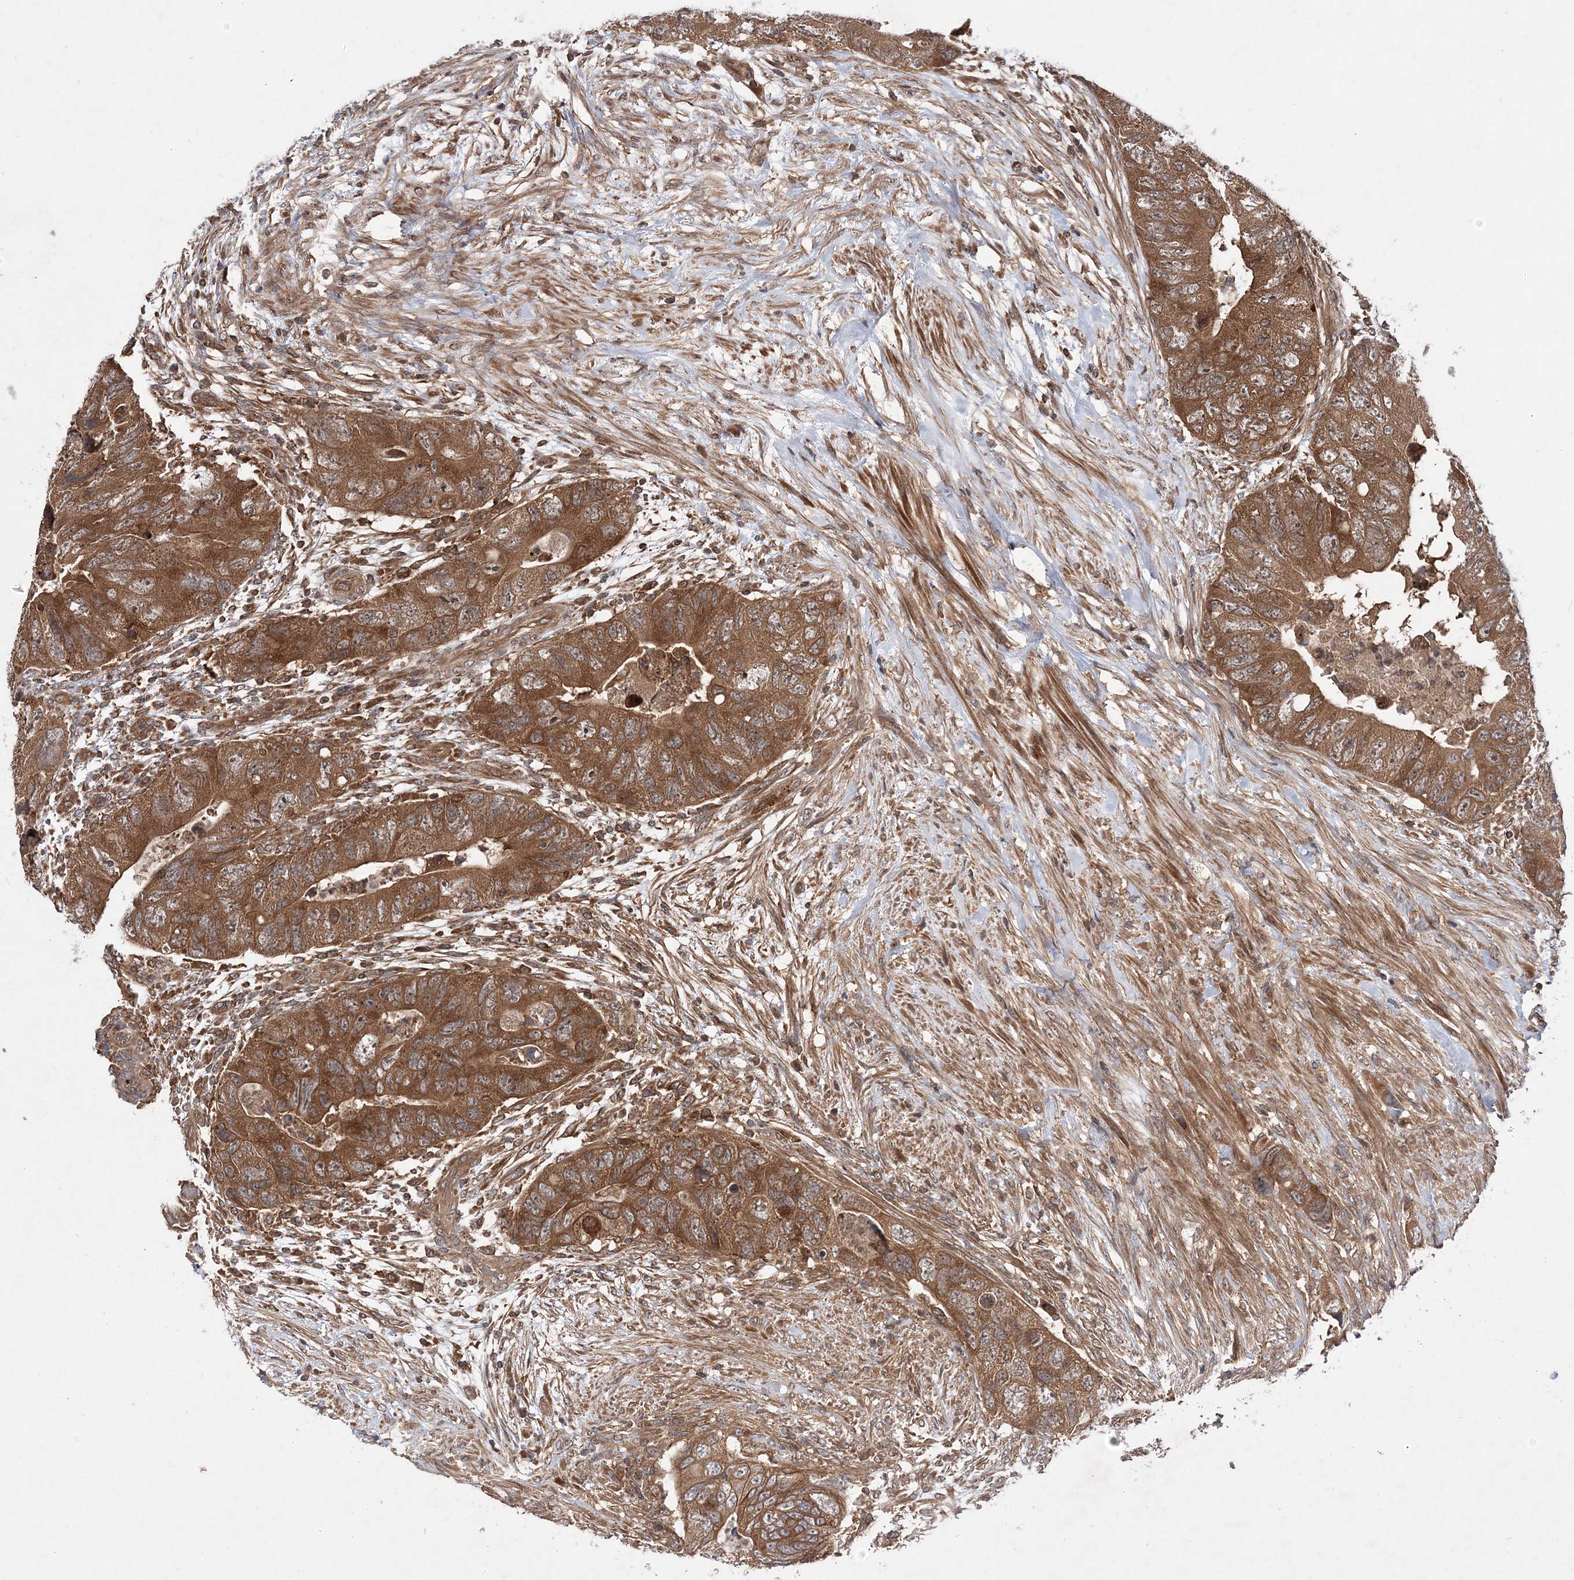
{"staining": {"intensity": "strong", "quantity": ">75%", "location": "cytoplasmic/membranous"}, "tissue": "colorectal cancer", "cell_type": "Tumor cells", "image_type": "cancer", "snomed": [{"axis": "morphology", "description": "Adenocarcinoma, NOS"}, {"axis": "topography", "description": "Rectum"}], "caption": "Colorectal cancer (adenocarcinoma) was stained to show a protein in brown. There is high levels of strong cytoplasmic/membranous staining in approximately >75% of tumor cells.", "gene": "TMEM9B", "patient": {"sex": "male", "age": 63}}